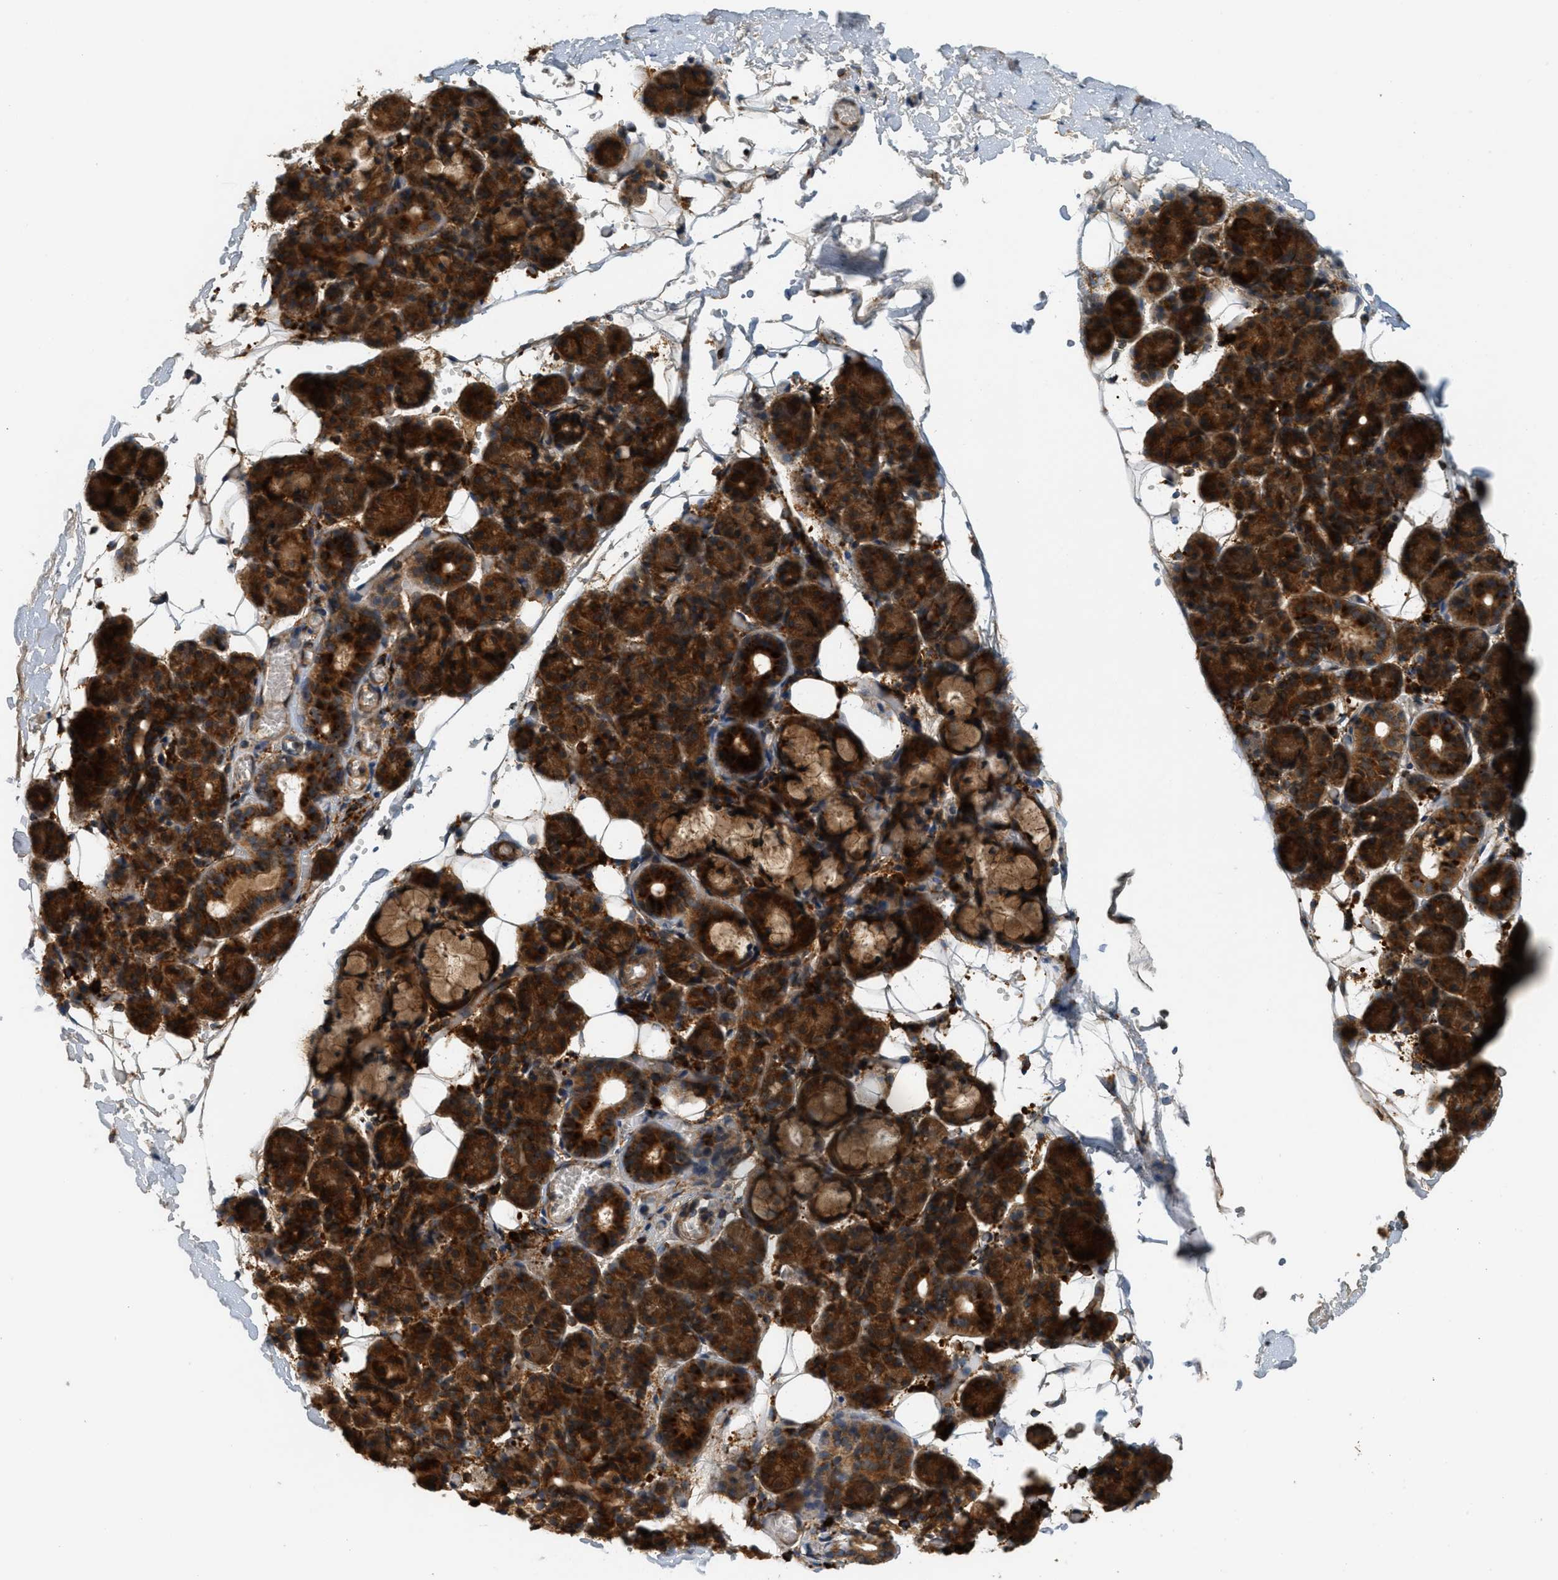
{"staining": {"intensity": "strong", "quantity": ">75%", "location": "cytoplasmic/membranous"}, "tissue": "salivary gland", "cell_type": "Glandular cells", "image_type": "normal", "snomed": [{"axis": "morphology", "description": "Normal tissue, NOS"}, {"axis": "topography", "description": "Salivary gland"}], "caption": "A high amount of strong cytoplasmic/membranous positivity is seen in about >75% of glandular cells in normal salivary gland. (DAB = brown stain, brightfield microscopy at high magnification).", "gene": "PCDH18", "patient": {"sex": "male", "age": 63}}